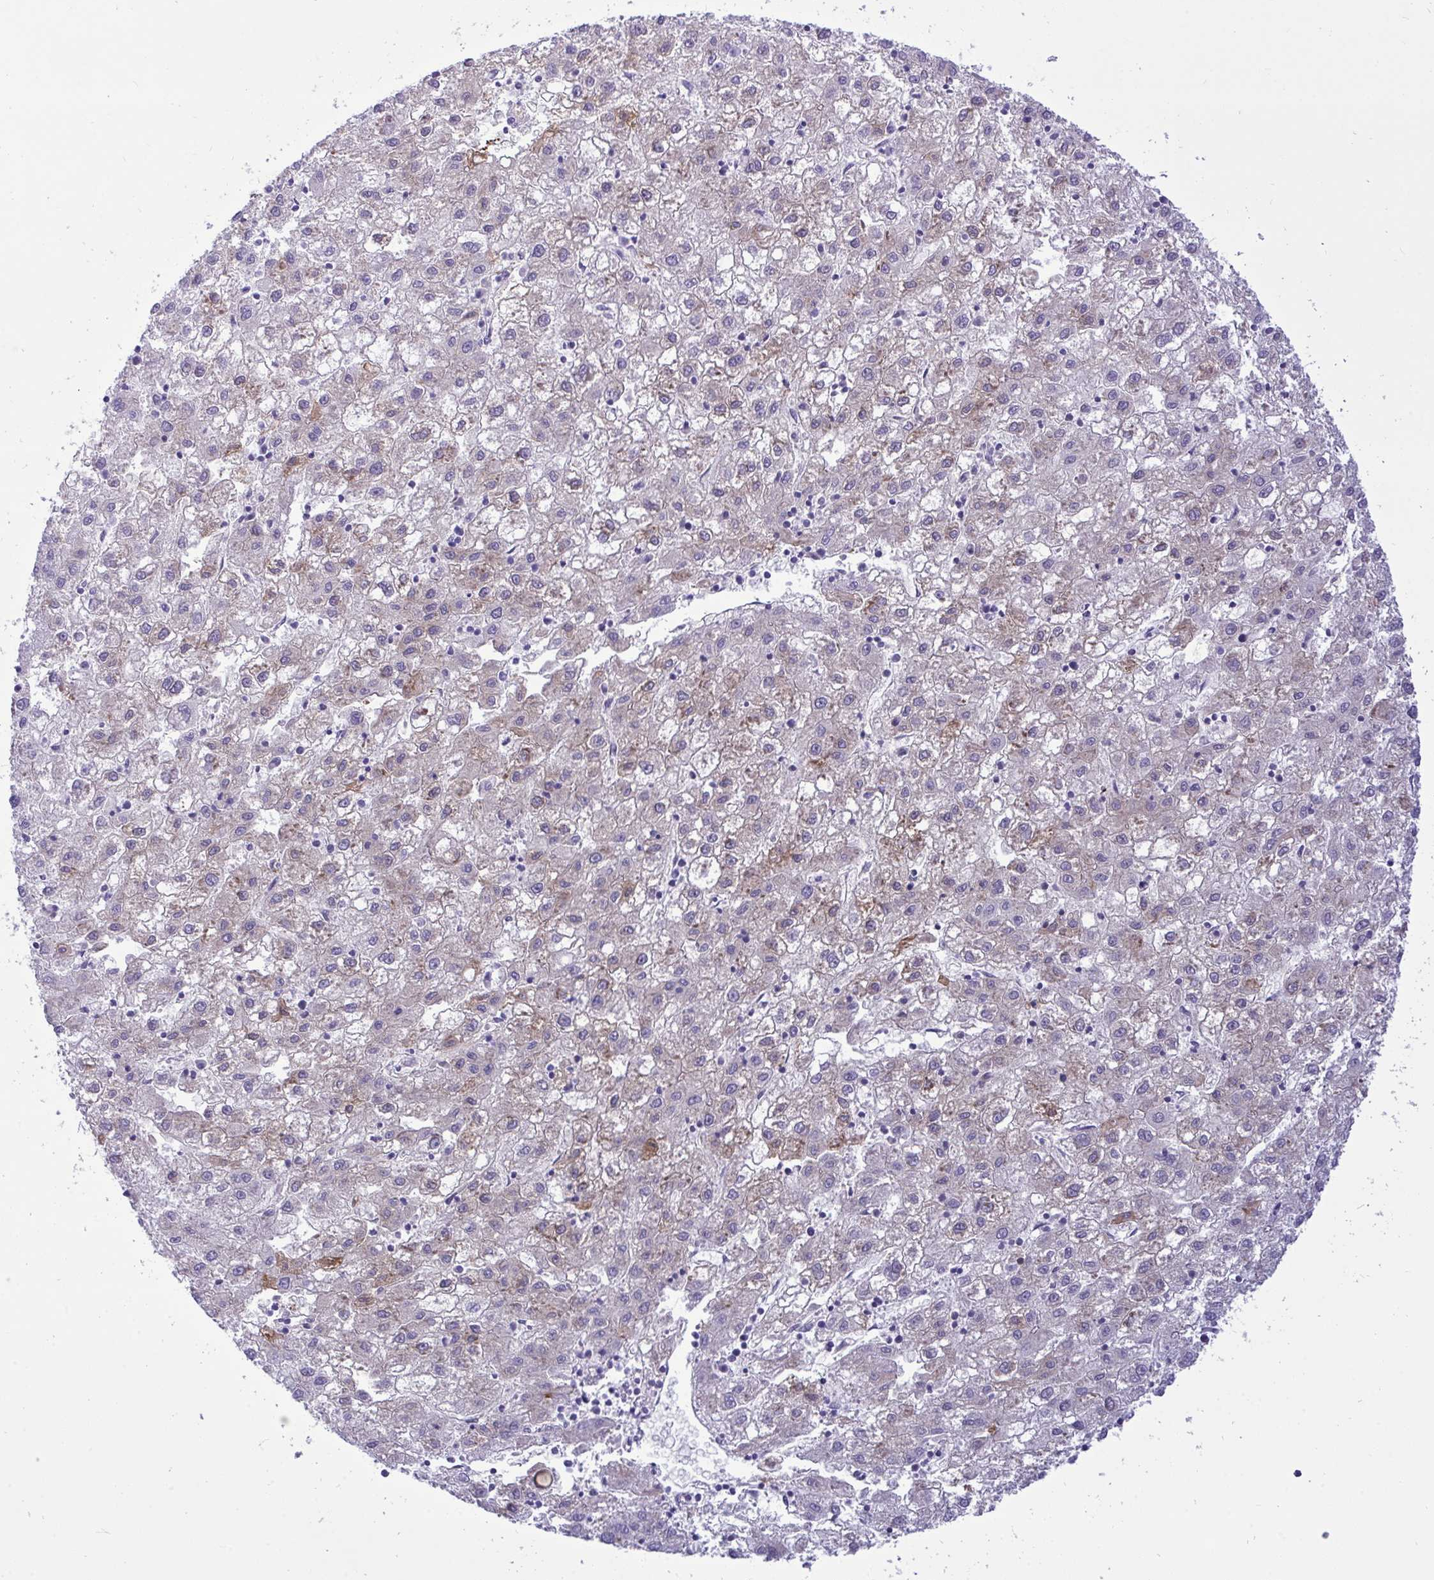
{"staining": {"intensity": "weak", "quantity": "25%-75%", "location": "cytoplasmic/membranous"}, "tissue": "liver cancer", "cell_type": "Tumor cells", "image_type": "cancer", "snomed": [{"axis": "morphology", "description": "Carcinoma, Hepatocellular, NOS"}, {"axis": "topography", "description": "Liver"}], "caption": "Protein analysis of liver cancer tissue exhibits weak cytoplasmic/membranous staining in about 25%-75% of tumor cells. The protein of interest is shown in brown color, while the nuclei are stained blue.", "gene": "F2", "patient": {"sex": "male", "age": 72}}